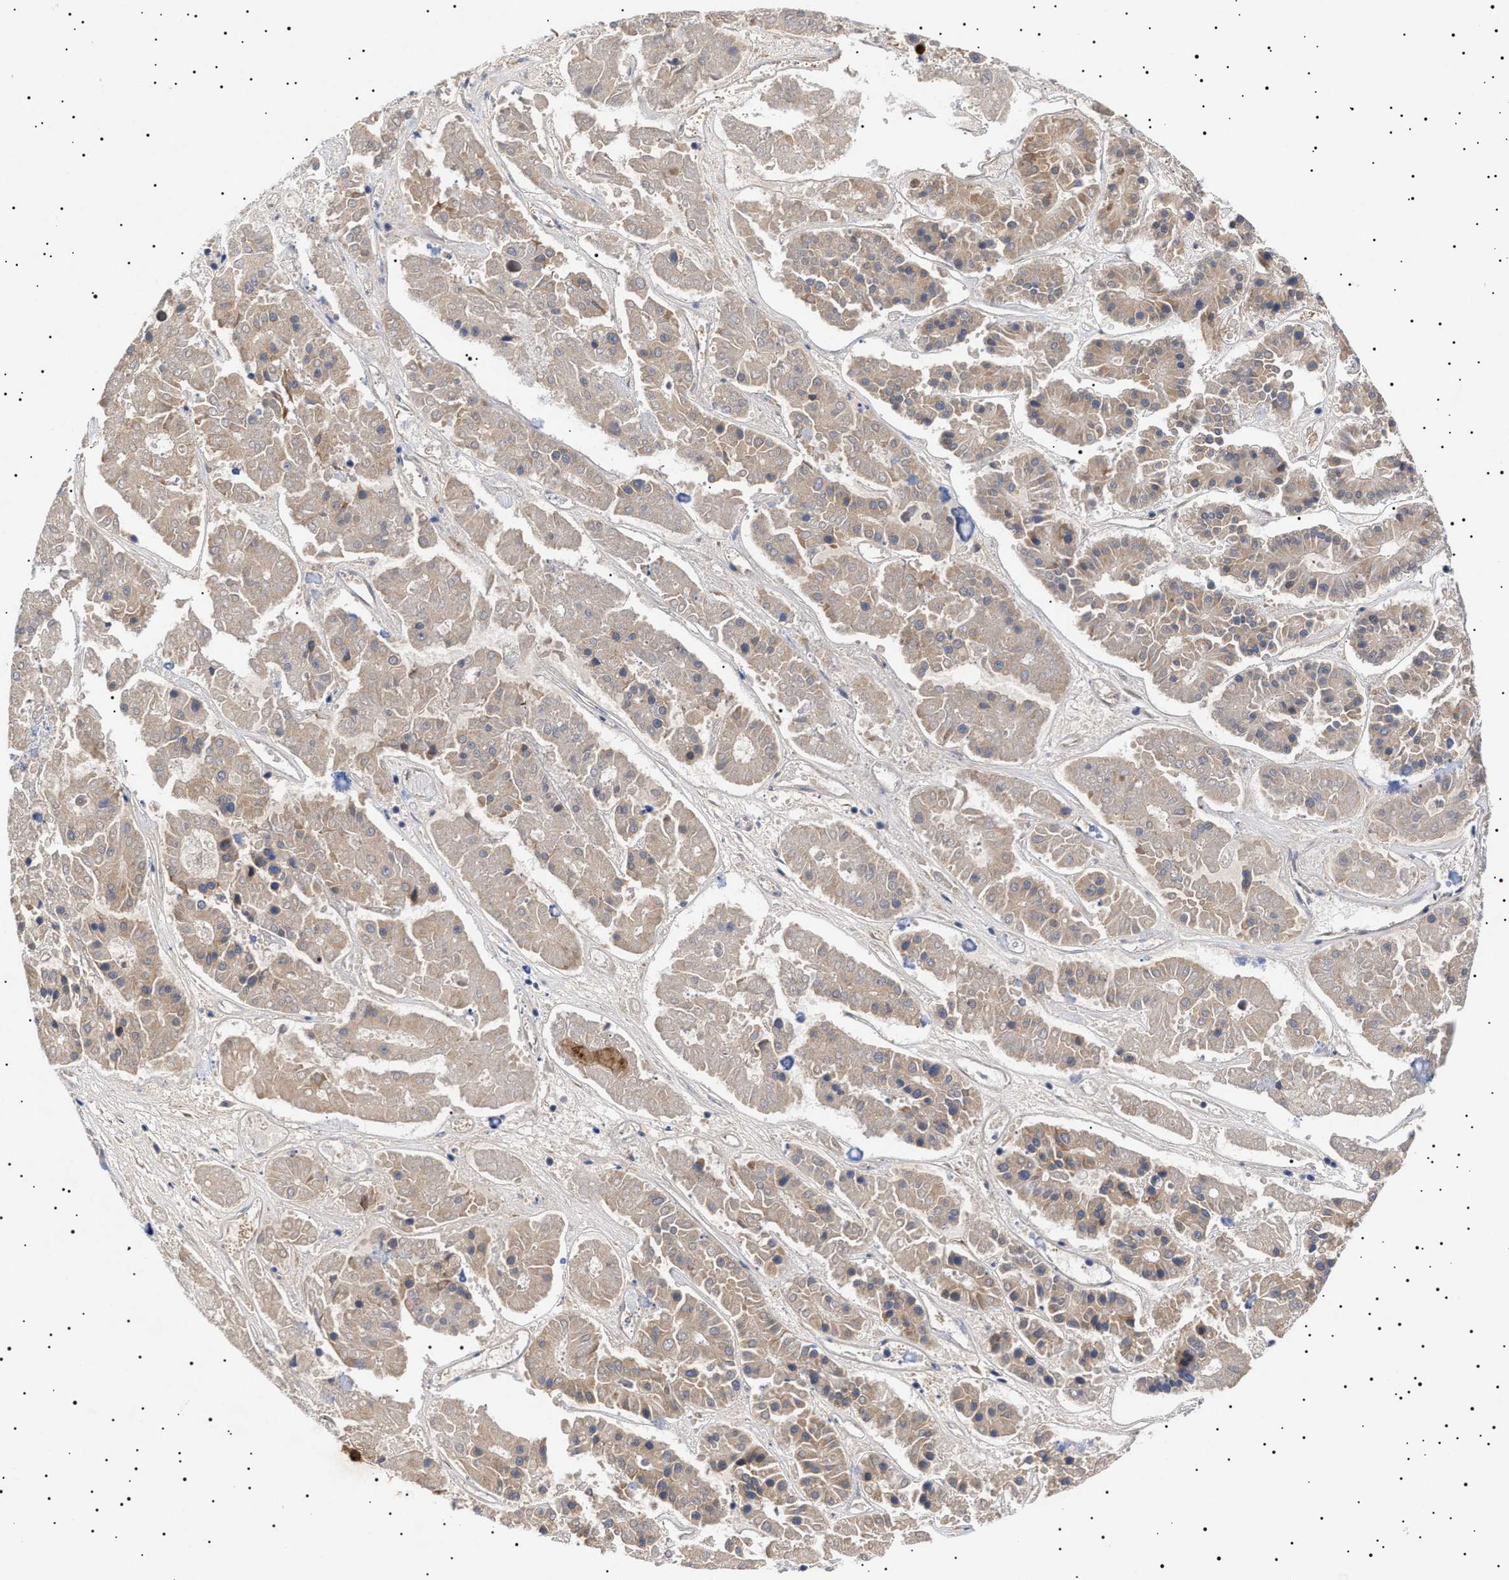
{"staining": {"intensity": "weak", "quantity": ">75%", "location": "cytoplasmic/membranous"}, "tissue": "pancreatic cancer", "cell_type": "Tumor cells", "image_type": "cancer", "snomed": [{"axis": "morphology", "description": "Adenocarcinoma, NOS"}, {"axis": "topography", "description": "Pancreas"}], "caption": "Adenocarcinoma (pancreatic) stained with a protein marker exhibits weak staining in tumor cells.", "gene": "MRPL10", "patient": {"sex": "male", "age": 50}}